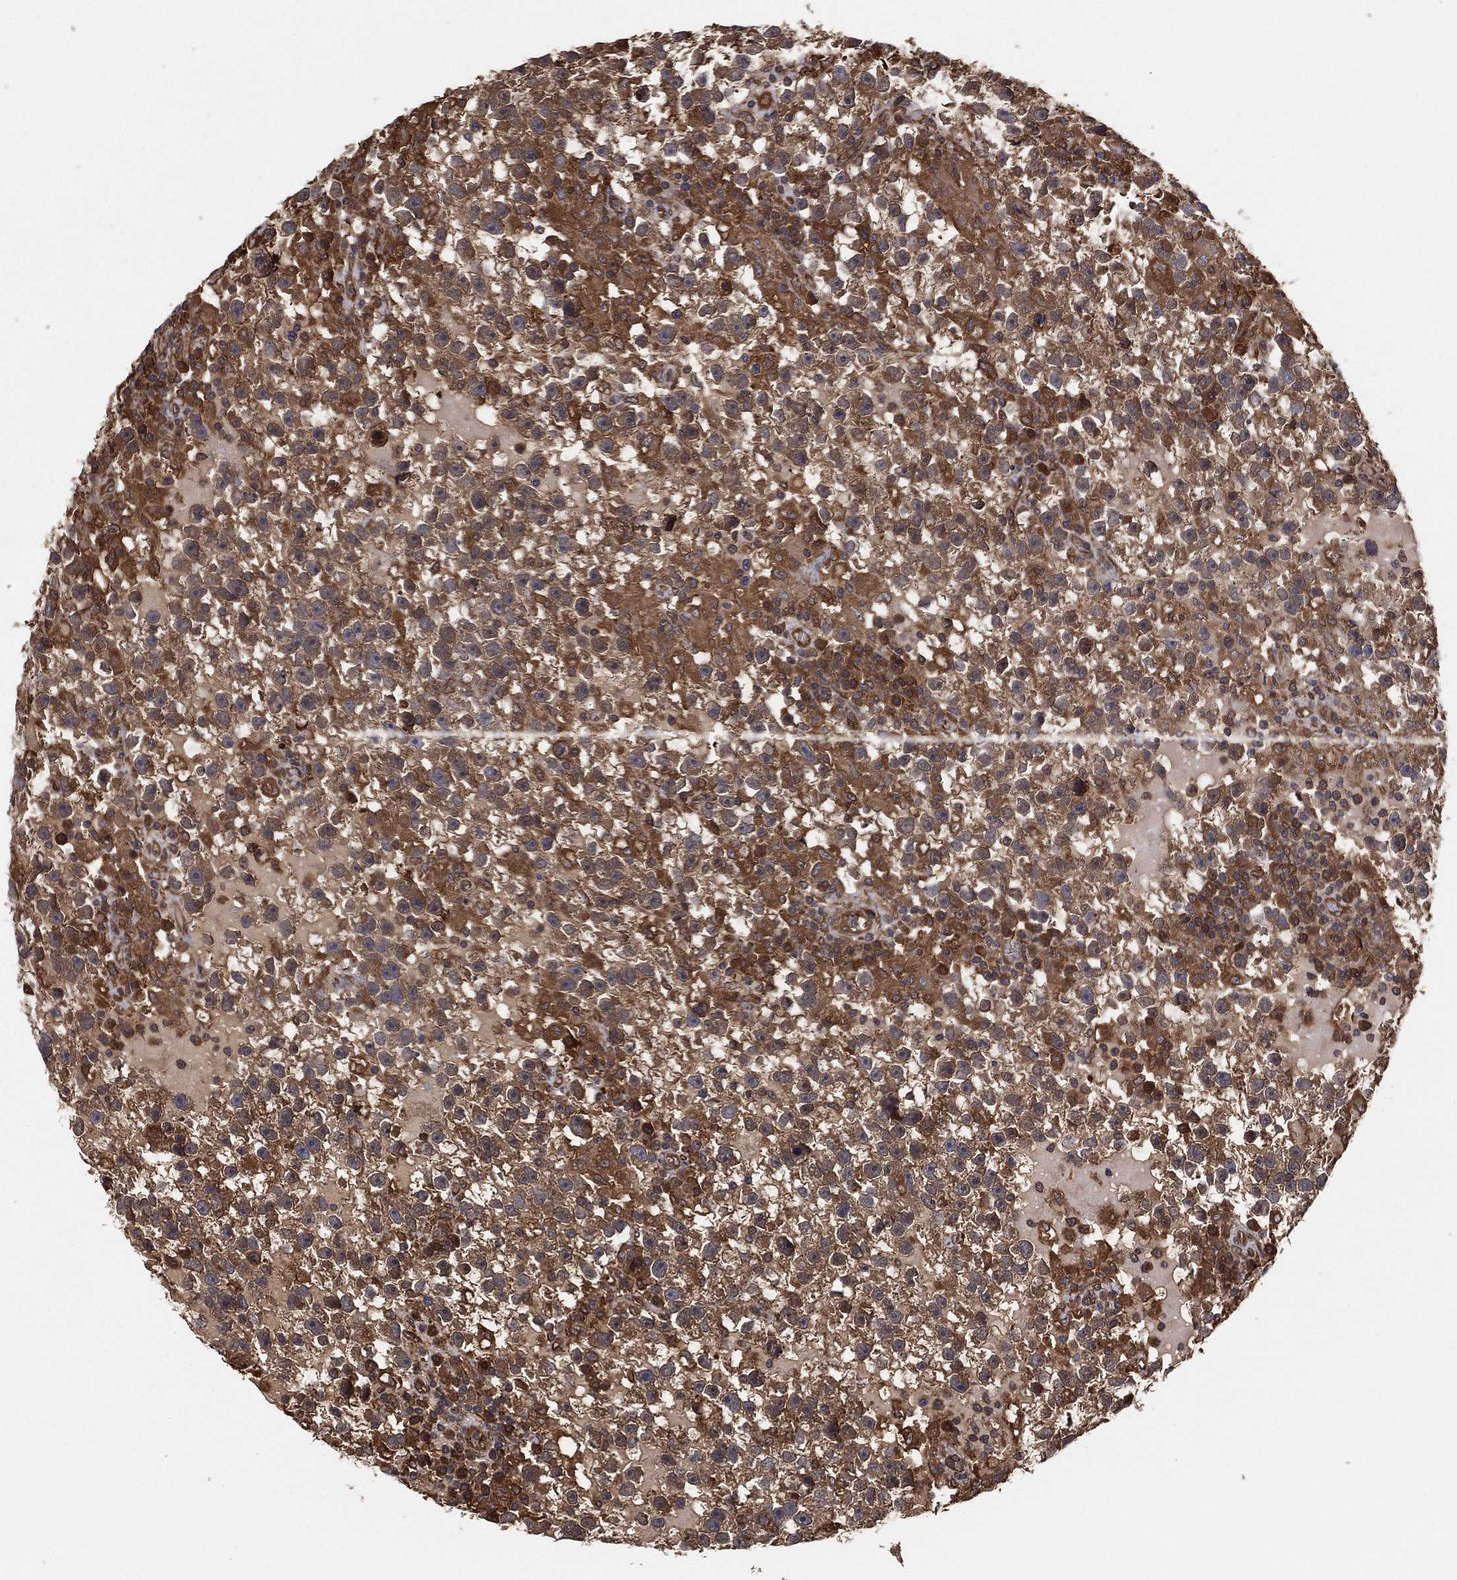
{"staining": {"intensity": "moderate", "quantity": ">75%", "location": "cytoplasmic/membranous"}, "tissue": "testis cancer", "cell_type": "Tumor cells", "image_type": "cancer", "snomed": [{"axis": "morphology", "description": "Seminoma, NOS"}, {"axis": "topography", "description": "Testis"}], "caption": "Protein staining by immunohistochemistry (IHC) displays moderate cytoplasmic/membranous expression in about >75% of tumor cells in seminoma (testis).", "gene": "PSMG4", "patient": {"sex": "male", "age": 47}}